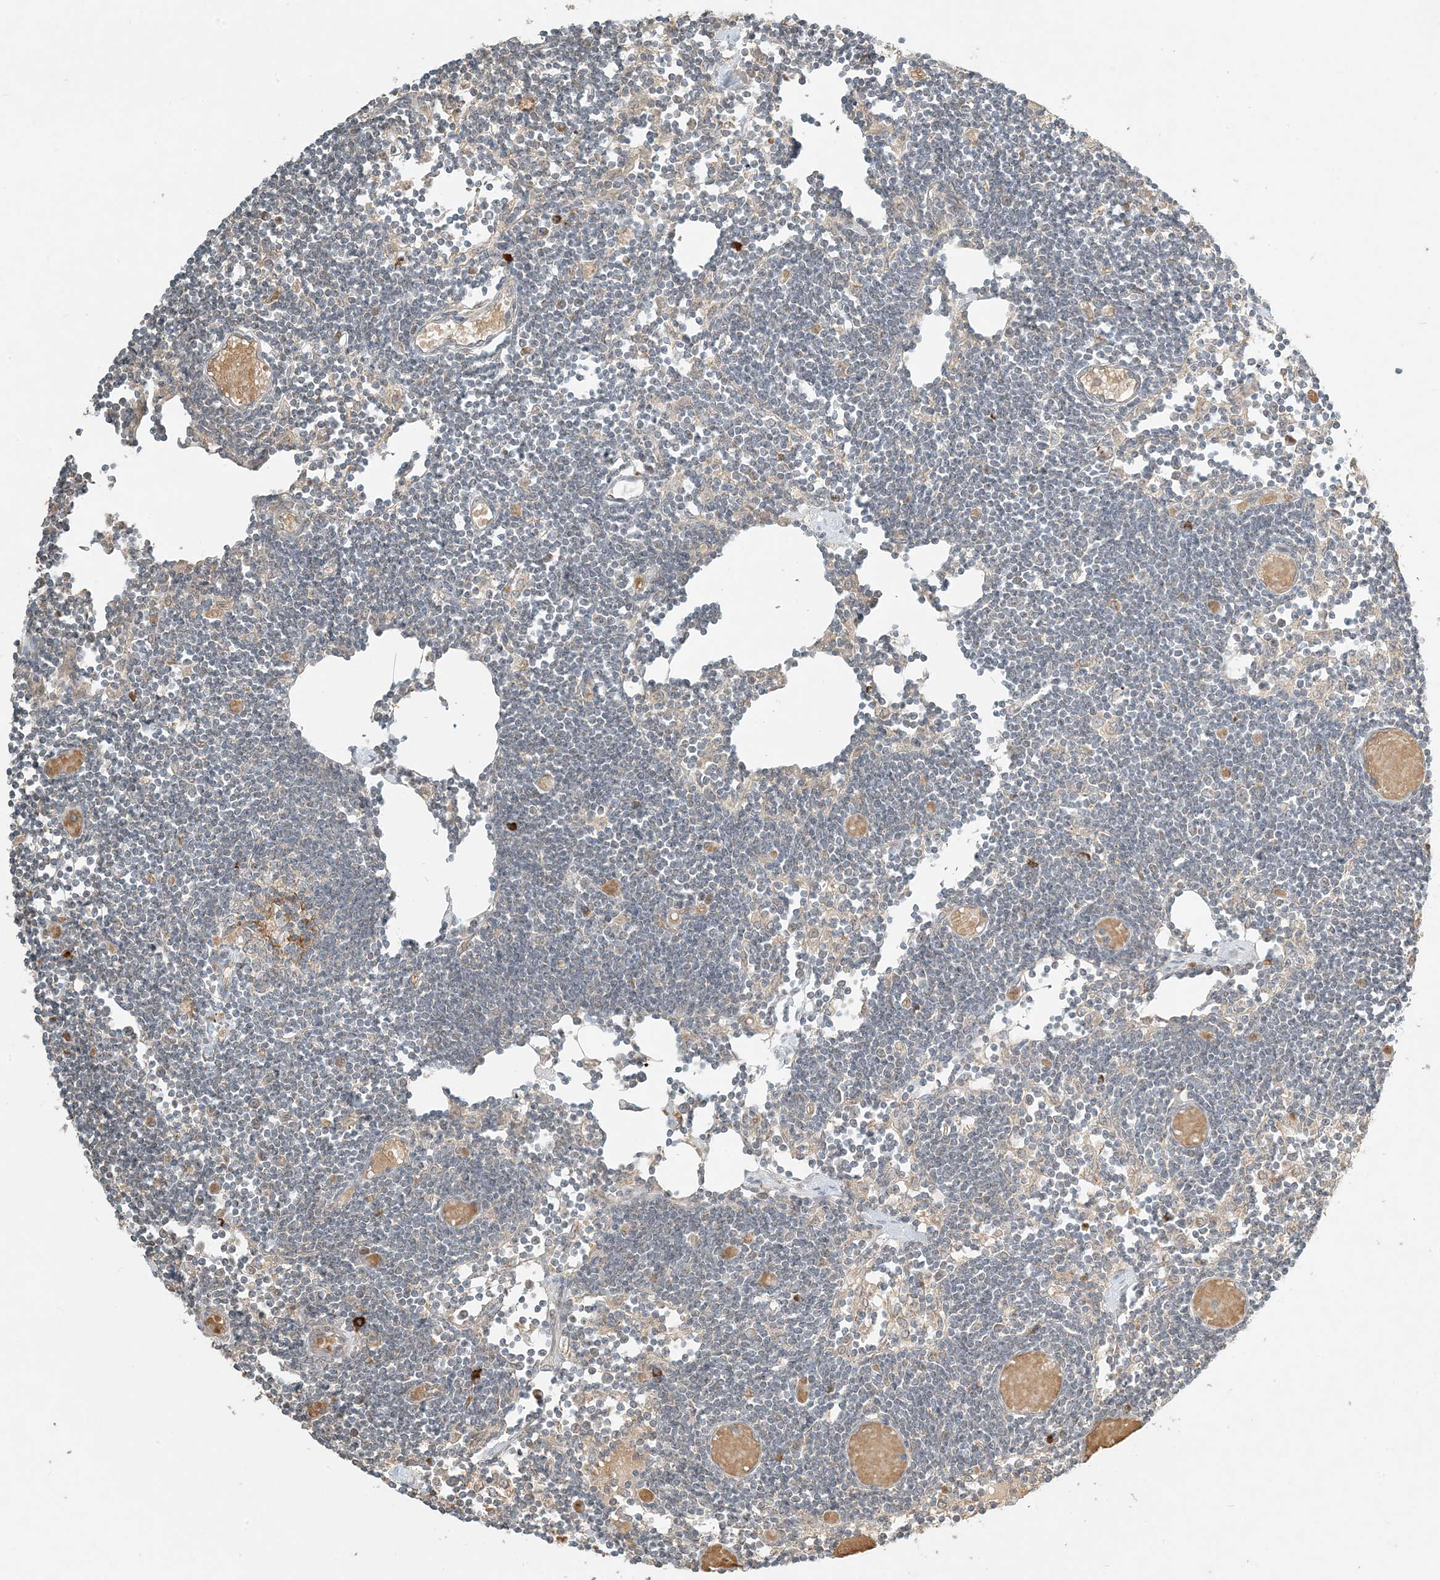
{"staining": {"intensity": "moderate", "quantity": "25%-75%", "location": "cytoplasmic/membranous"}, "tissue": "lymph node", "cell_type": "Germinal center cells", "image_type": "normal", "snomed": [{"axis": "morphology", "description": "Normal tissue, NOS"}, {"axis": "topography", "description": "Lymph node"}], "caption": "Lymph node stained for a protein exhibits moderate cytoplasmic/membranous positivity in germinal center cells. (Brightfield microscopy of DAB IHC at high magnification).", "gene": "MCOLN1", "patient": {"sex": "female", "age": 11}}